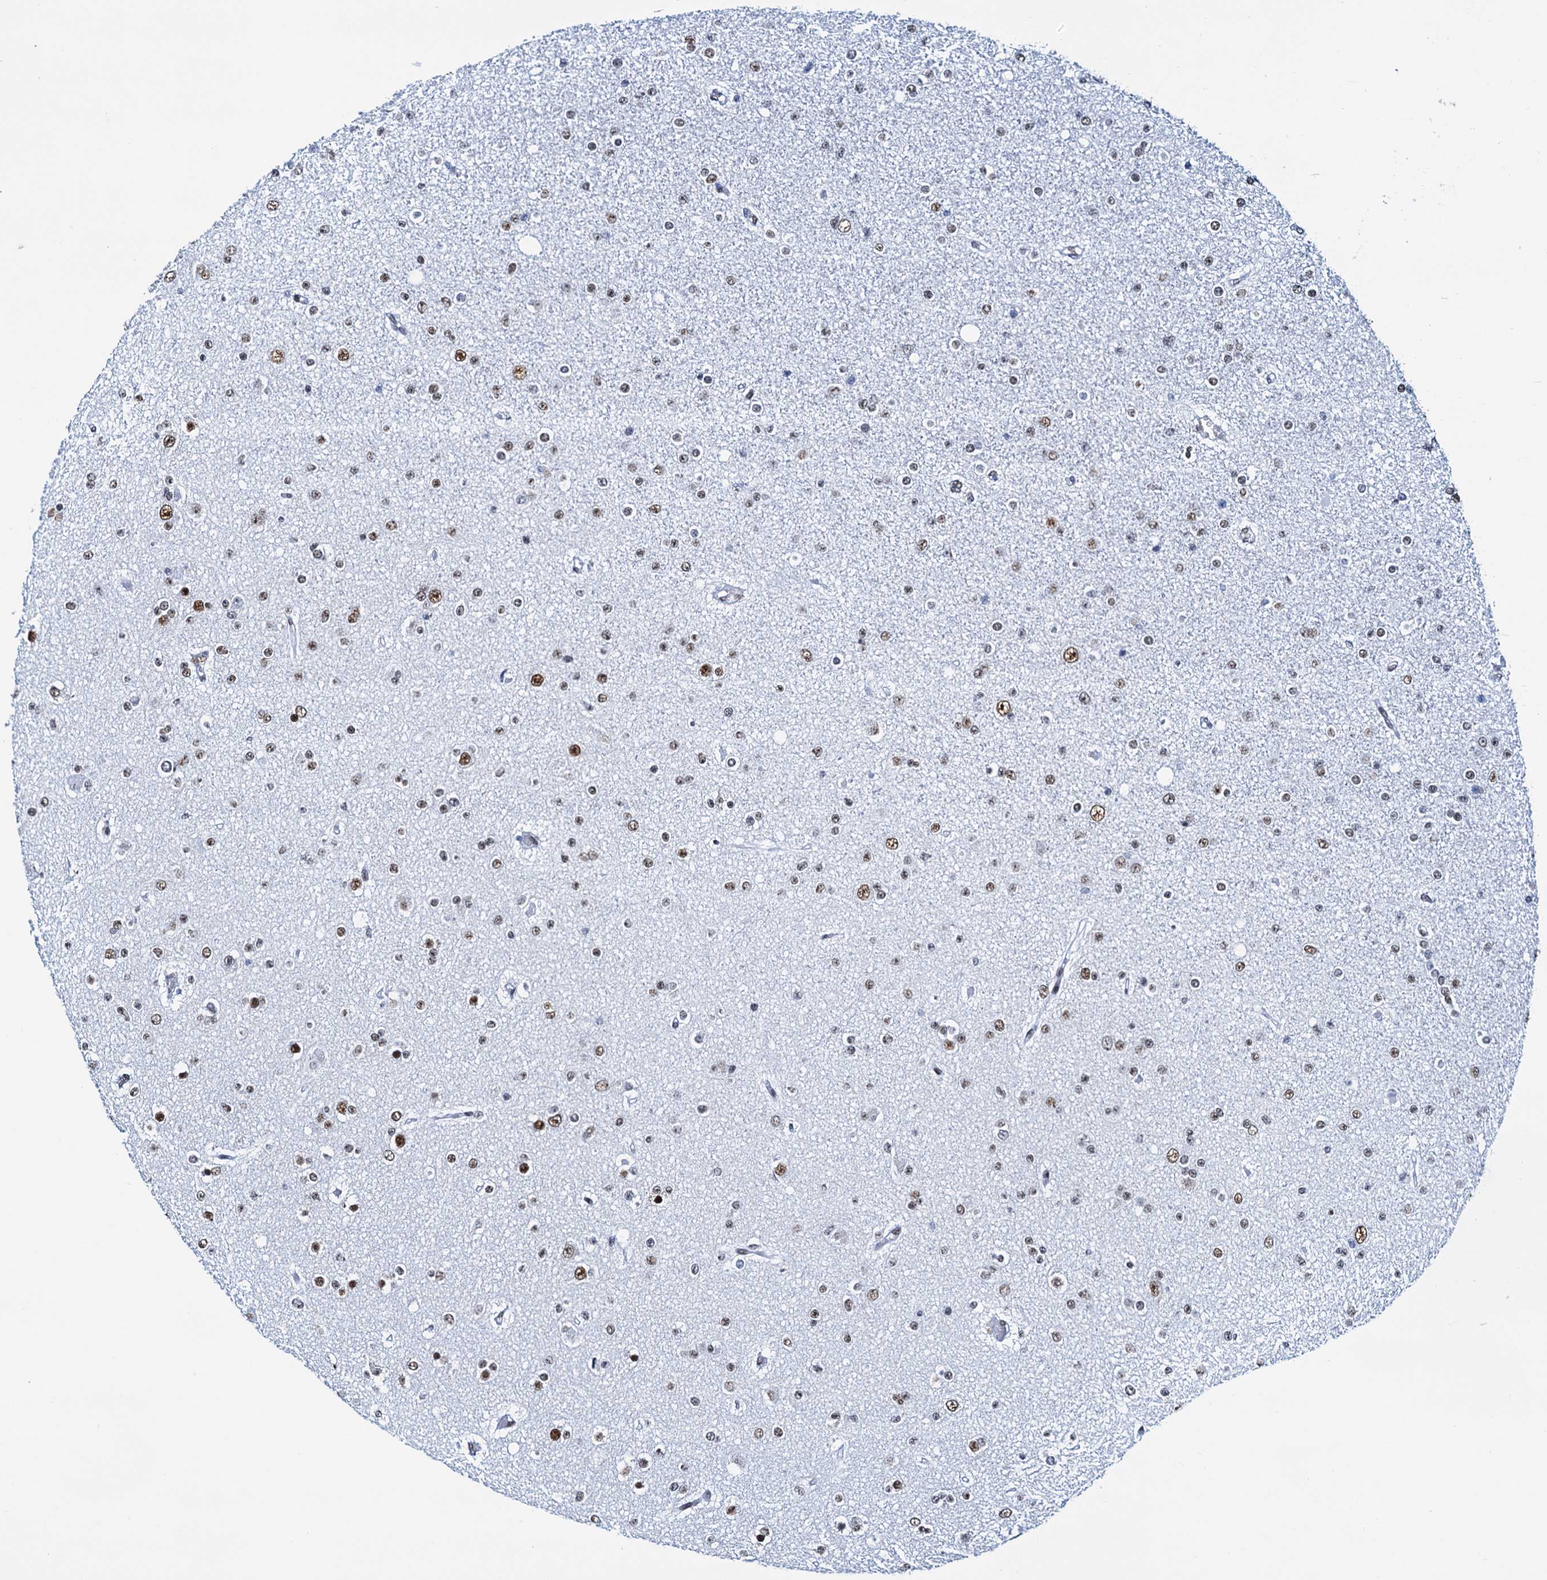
{"staining": {"intensity": "strong", "quantity": "25%-75%", "location": "nuclear"}, "tissue": "glioma", "cell_type": "Tumor cells", "image_type": "cancer", "snomed": [{"axis": "morphology", "description": "Glioma, malignant, Low grade"}, {"axis": "topography", "description": "Brain"}], "caption": "The photomicrograph displays a brown stain indicating the presence of a protein in the nuclear of tumor cells in malignant low-grade glioma.", "gene": "SLTM", "patient": {"sex": "female", "age": 22}}